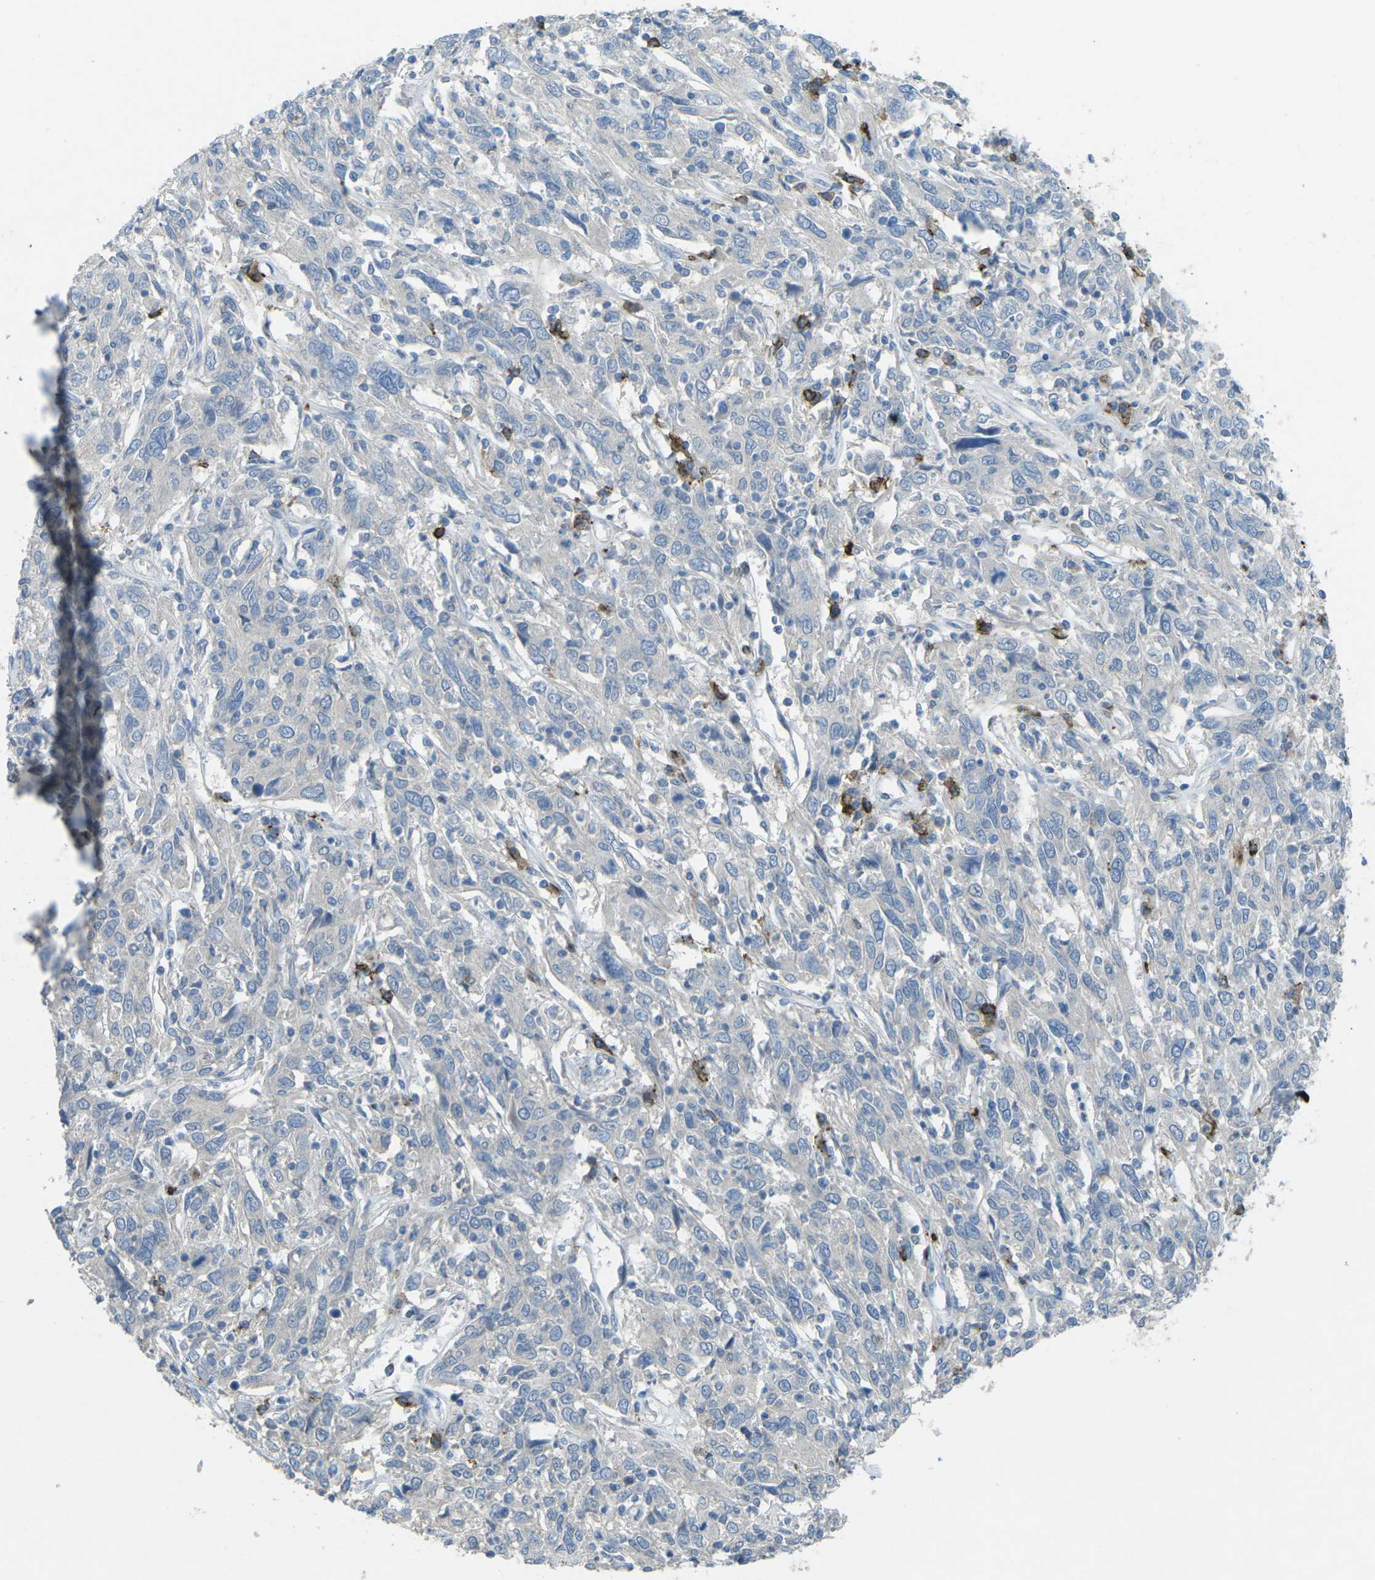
{"staining": {"intensity": "negative", "quantity": "none", "location": "none"}, "tissue": "cervical cancer", "cell_type": "Tumor cells", "image_type": "cancer", "snomed": [{"axis": "morphology", "description": "Squamous cell carcinoma, NOS"}, {"axis": "topography", "description": "Cervix"}], "caption": "Histopathology image shows no significant protein expression in tumor cells of cervical squamous cell carcinoma.", "gene": "CD19", "patient": {"sex": "female", "age": 46}}